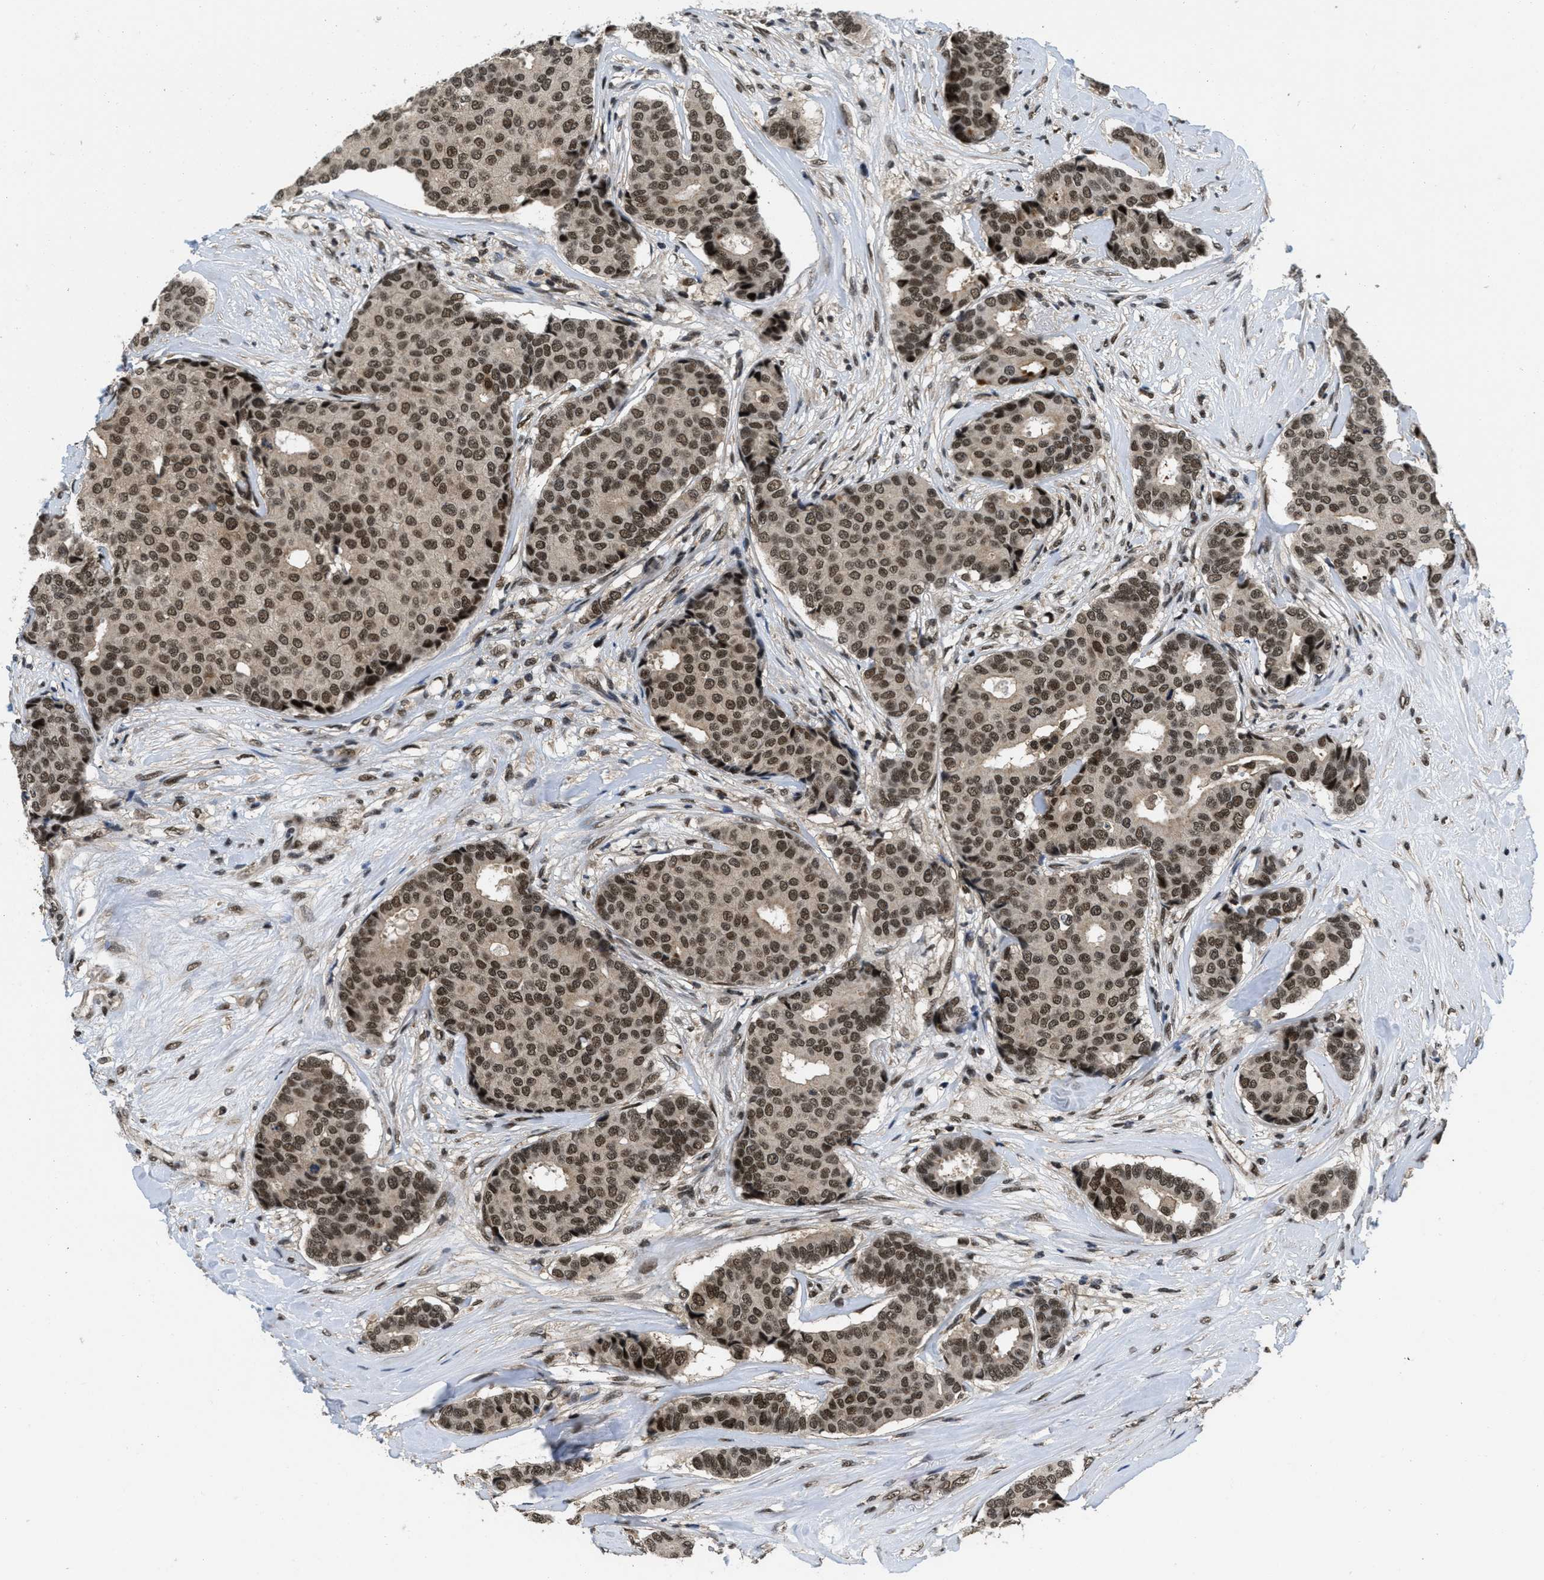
{"staining": {"intensity": "strong", "quantity": ">75%", "location": "cytoplasmic/membranous,nuclear"}, "tissue": "breast cancer", "cell_type": "Tumor cells", "image_type": "cancer", "snomed": [{"axis": "morphology", "description": "Duct carcinoma"}, {"axis": "topography", "description": "Breast"}], "caption": "Tumor cells exhibit high levels of strong cytoplasmic/membranous and nuclear expression in about >75% of cells in intraductal carcinoma (breast).", "gene": "CUL4B", "patient": {"sex": "female", "age": 75}}